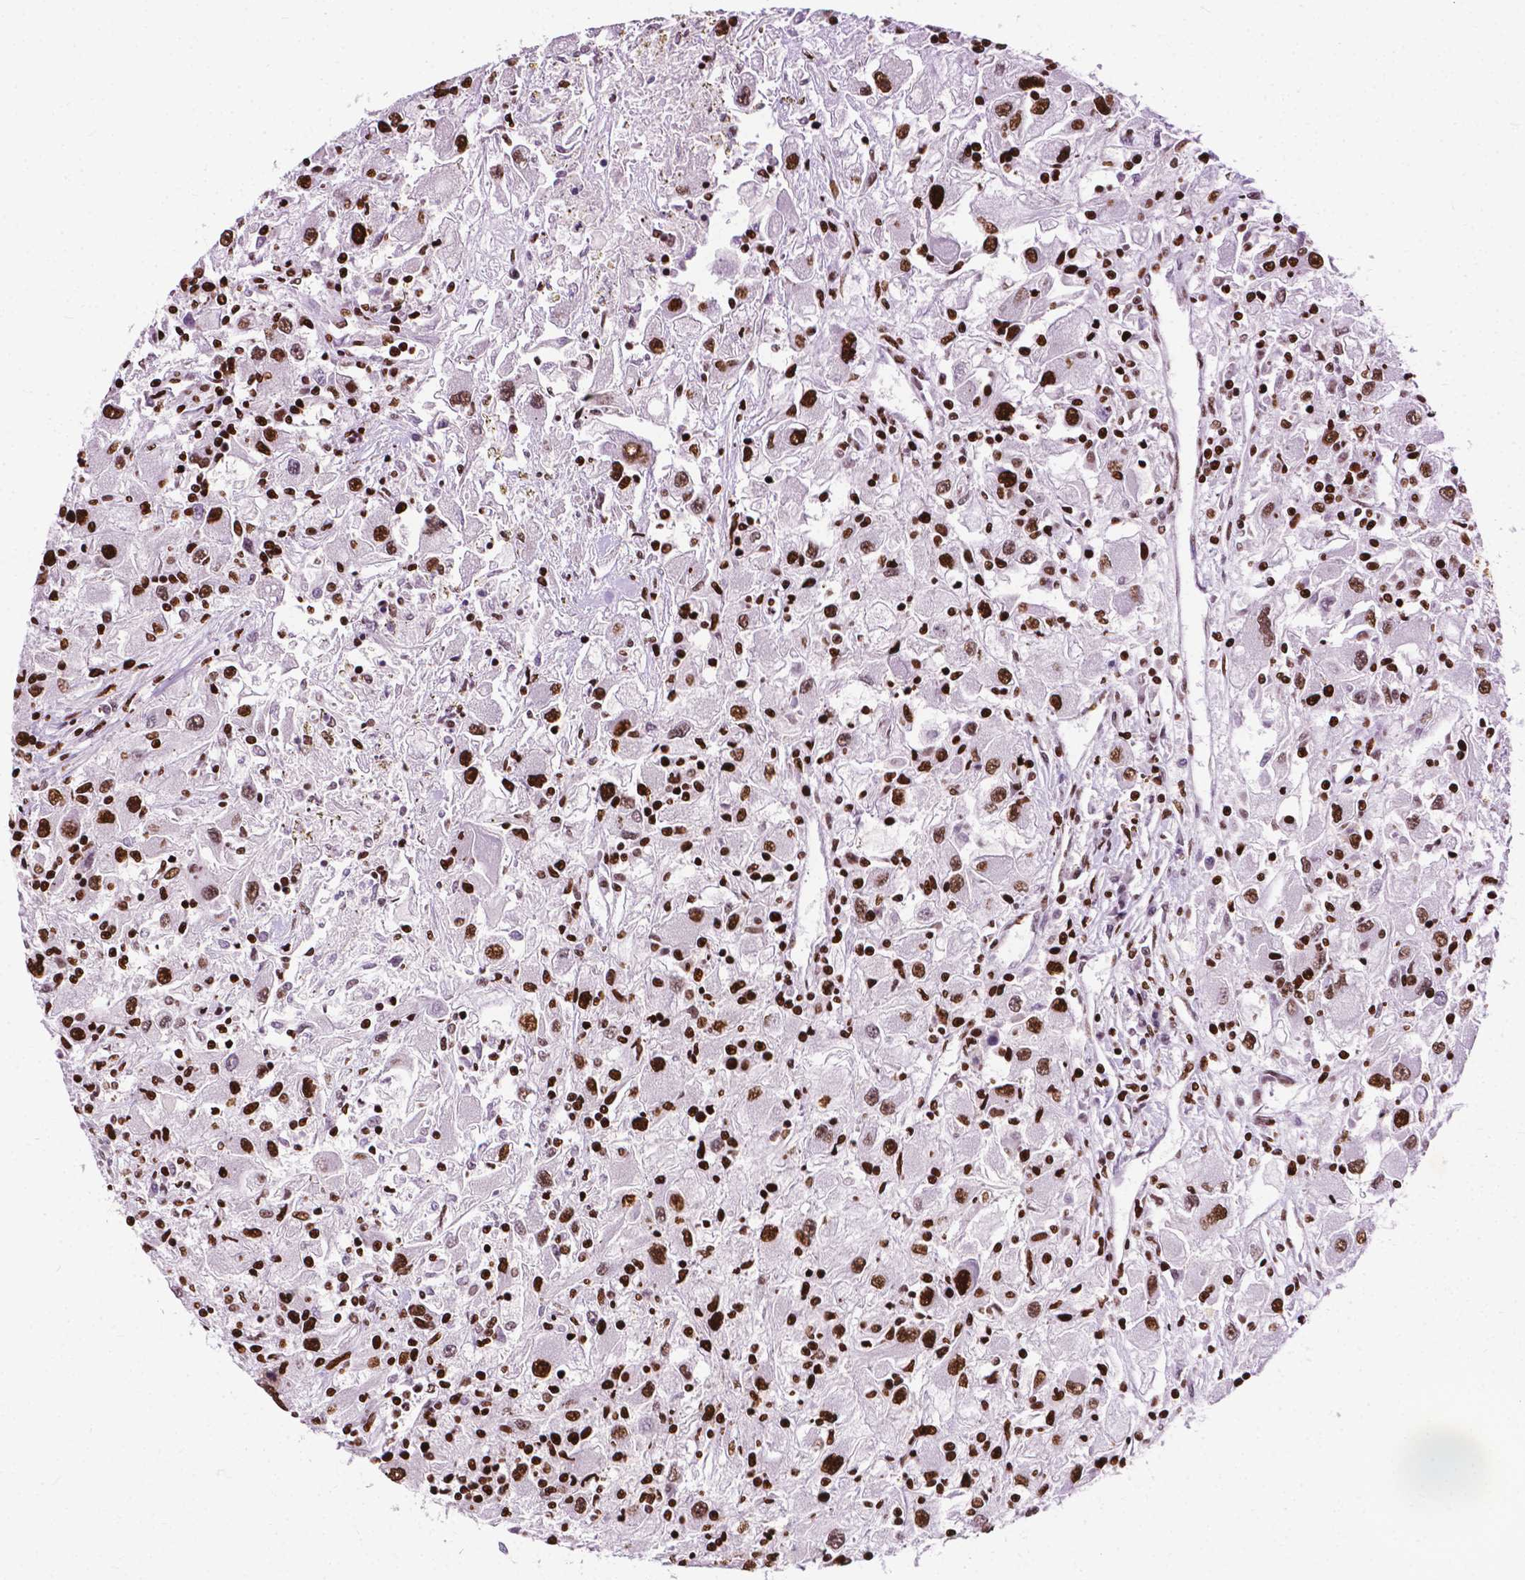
{"staining": {"intensity": "strong", "quantity": ">75%", "location": "nuclear"}, "tissue": "renal cancer", "cell_type": "Tumor cells", "image_type": "cancer", "snomed": [{"axis": "morphology", "description": "Adenocarcinoma, NOS"}, {"axis": "topography", "description": "Kidney"}], "caption": "Human renal cancer stained for a protein (brown) exhibits strong nuclear positive staining in approximately >75% of tumor cells.", "gene": "SMIM5", "patient": {"sex": "female", "age": 67}}